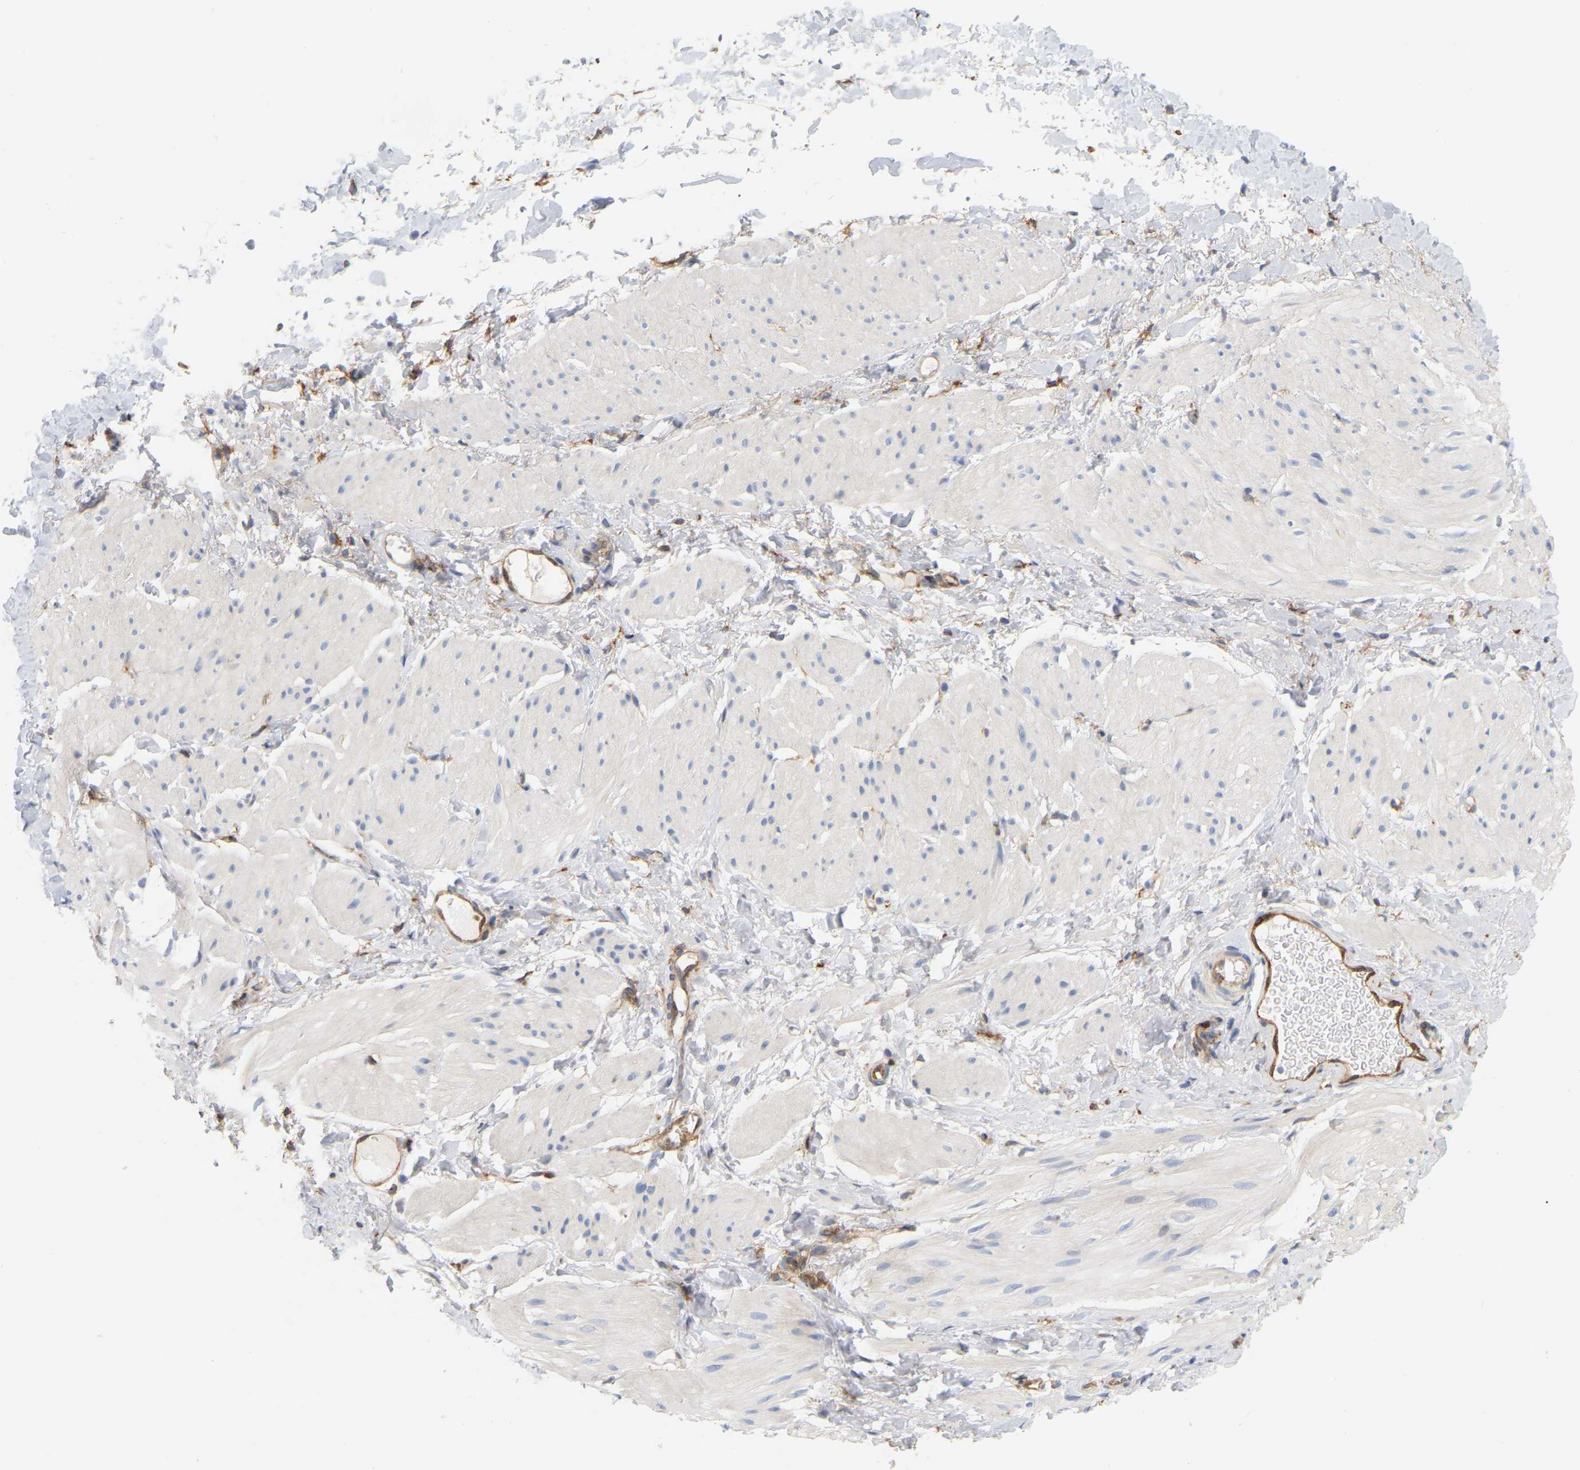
{"staining": {"intensity": "negative", "quantity": "none", "location": "none"}, "tissue": "smooth muscle", "cell_type": "Smooth muscle cells", "image_type": "normal", "snomed": [{"axis": "morphology", "description": "Normal tissue, NOS"}, {"axis": "topography", "description": "Smooth muscle"}], "caption": "This is an IHC histopathology image of normal smooth muscle. There is no positivity in smooth muscle cells.", "gene": "RAPH1", "patient": {"sex": "male", "age": 16}}